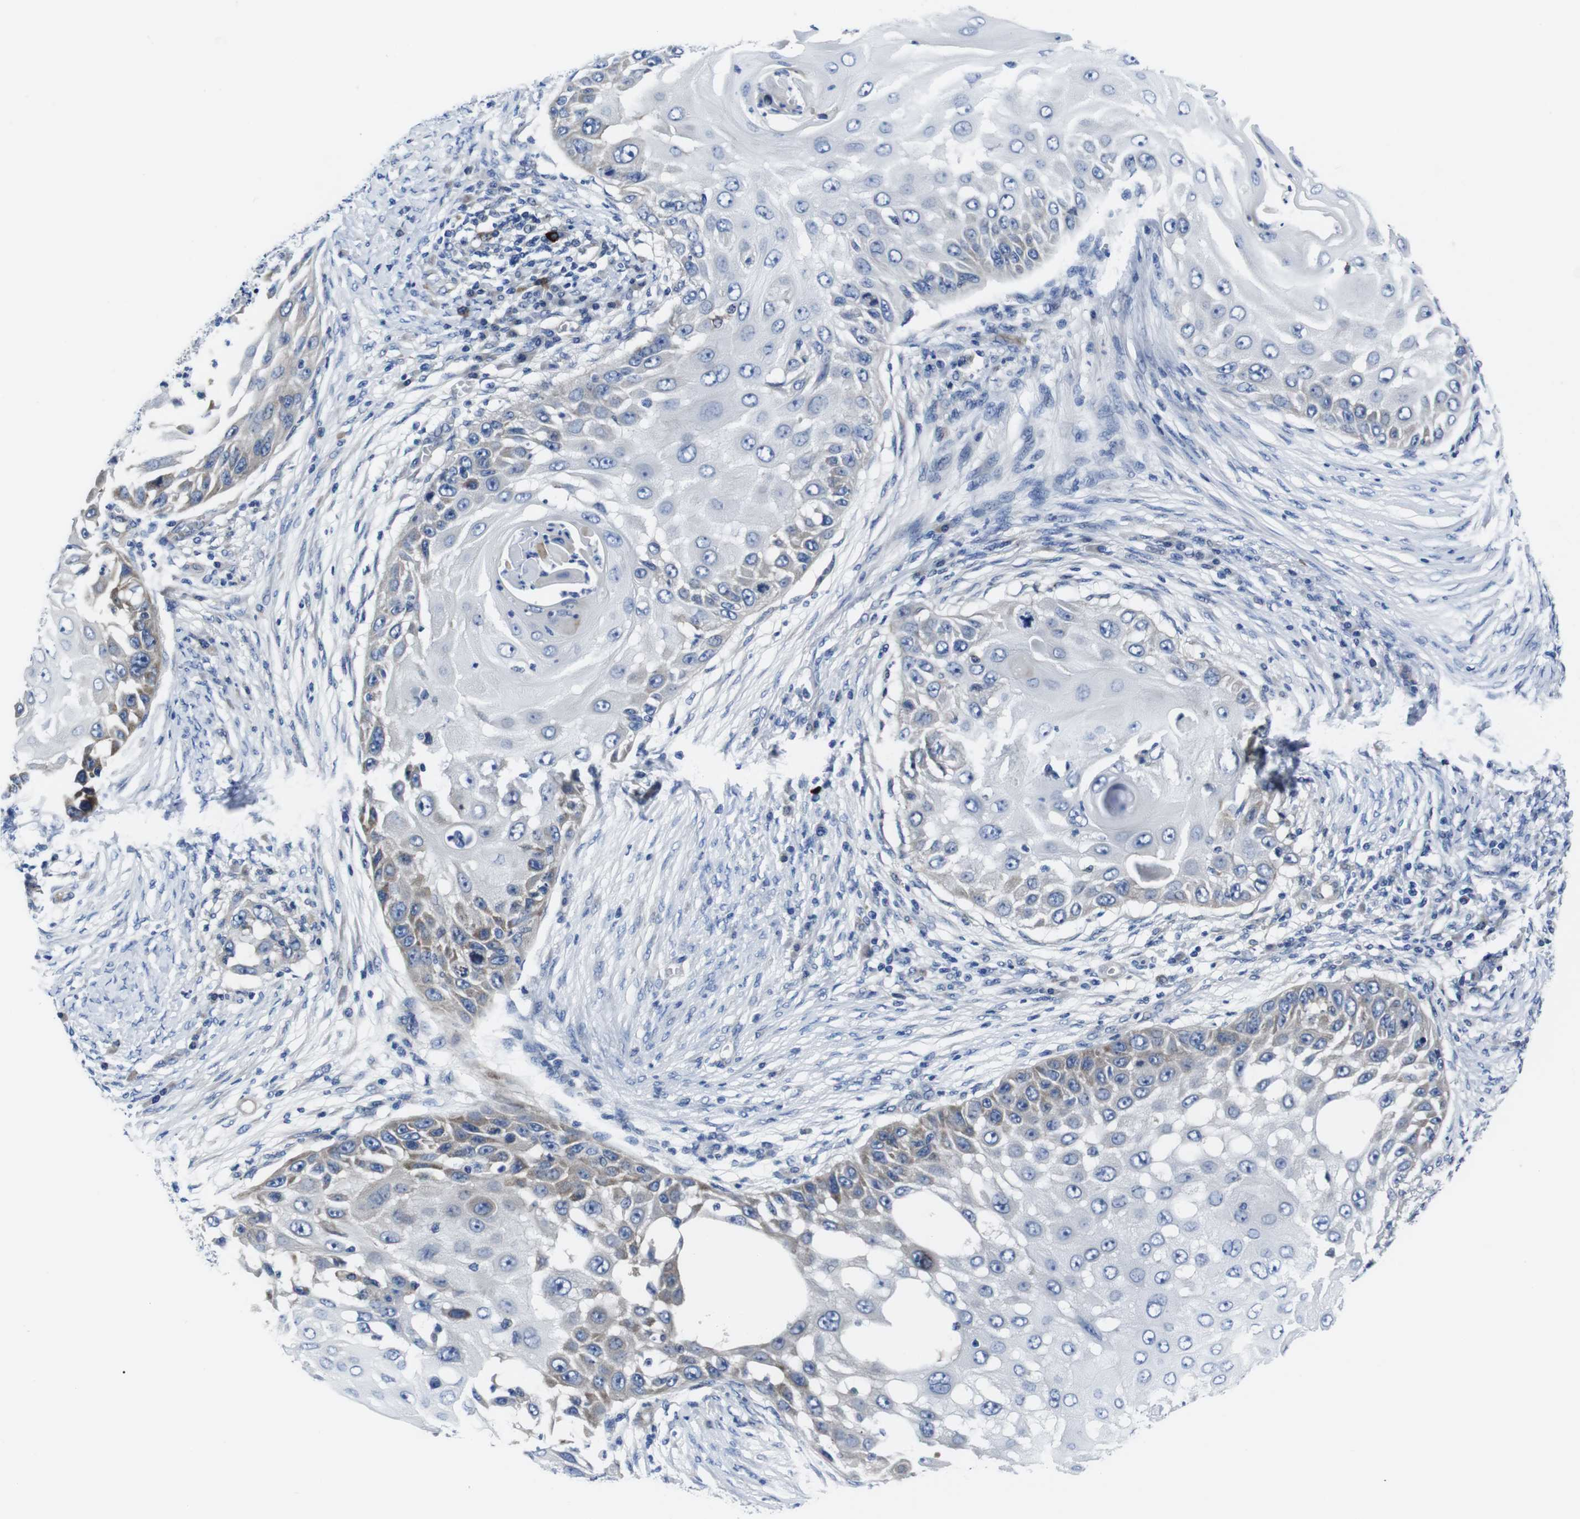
{"staining": {"intensity": "moderate", "quantity": "<25%", "location": "cytoplasmic/membranous"}, "tissue": "skin cancer", "cell_type": "Tumor cells", "image_type": "cancer", "snomed": [{"axis": "morphology", "description": "Squamous cell carcinoma, NOS"}, {"axis": "topography", "description": "Skin"}], "caption": "Tumor cells demonstrate moderate cytoplasmic/membranous staining in about <25% of cells in skin cancer (squamous cell carcinoma).", "gene": "EIF4A1", "patient": {"sex": "female", "age": 44}}